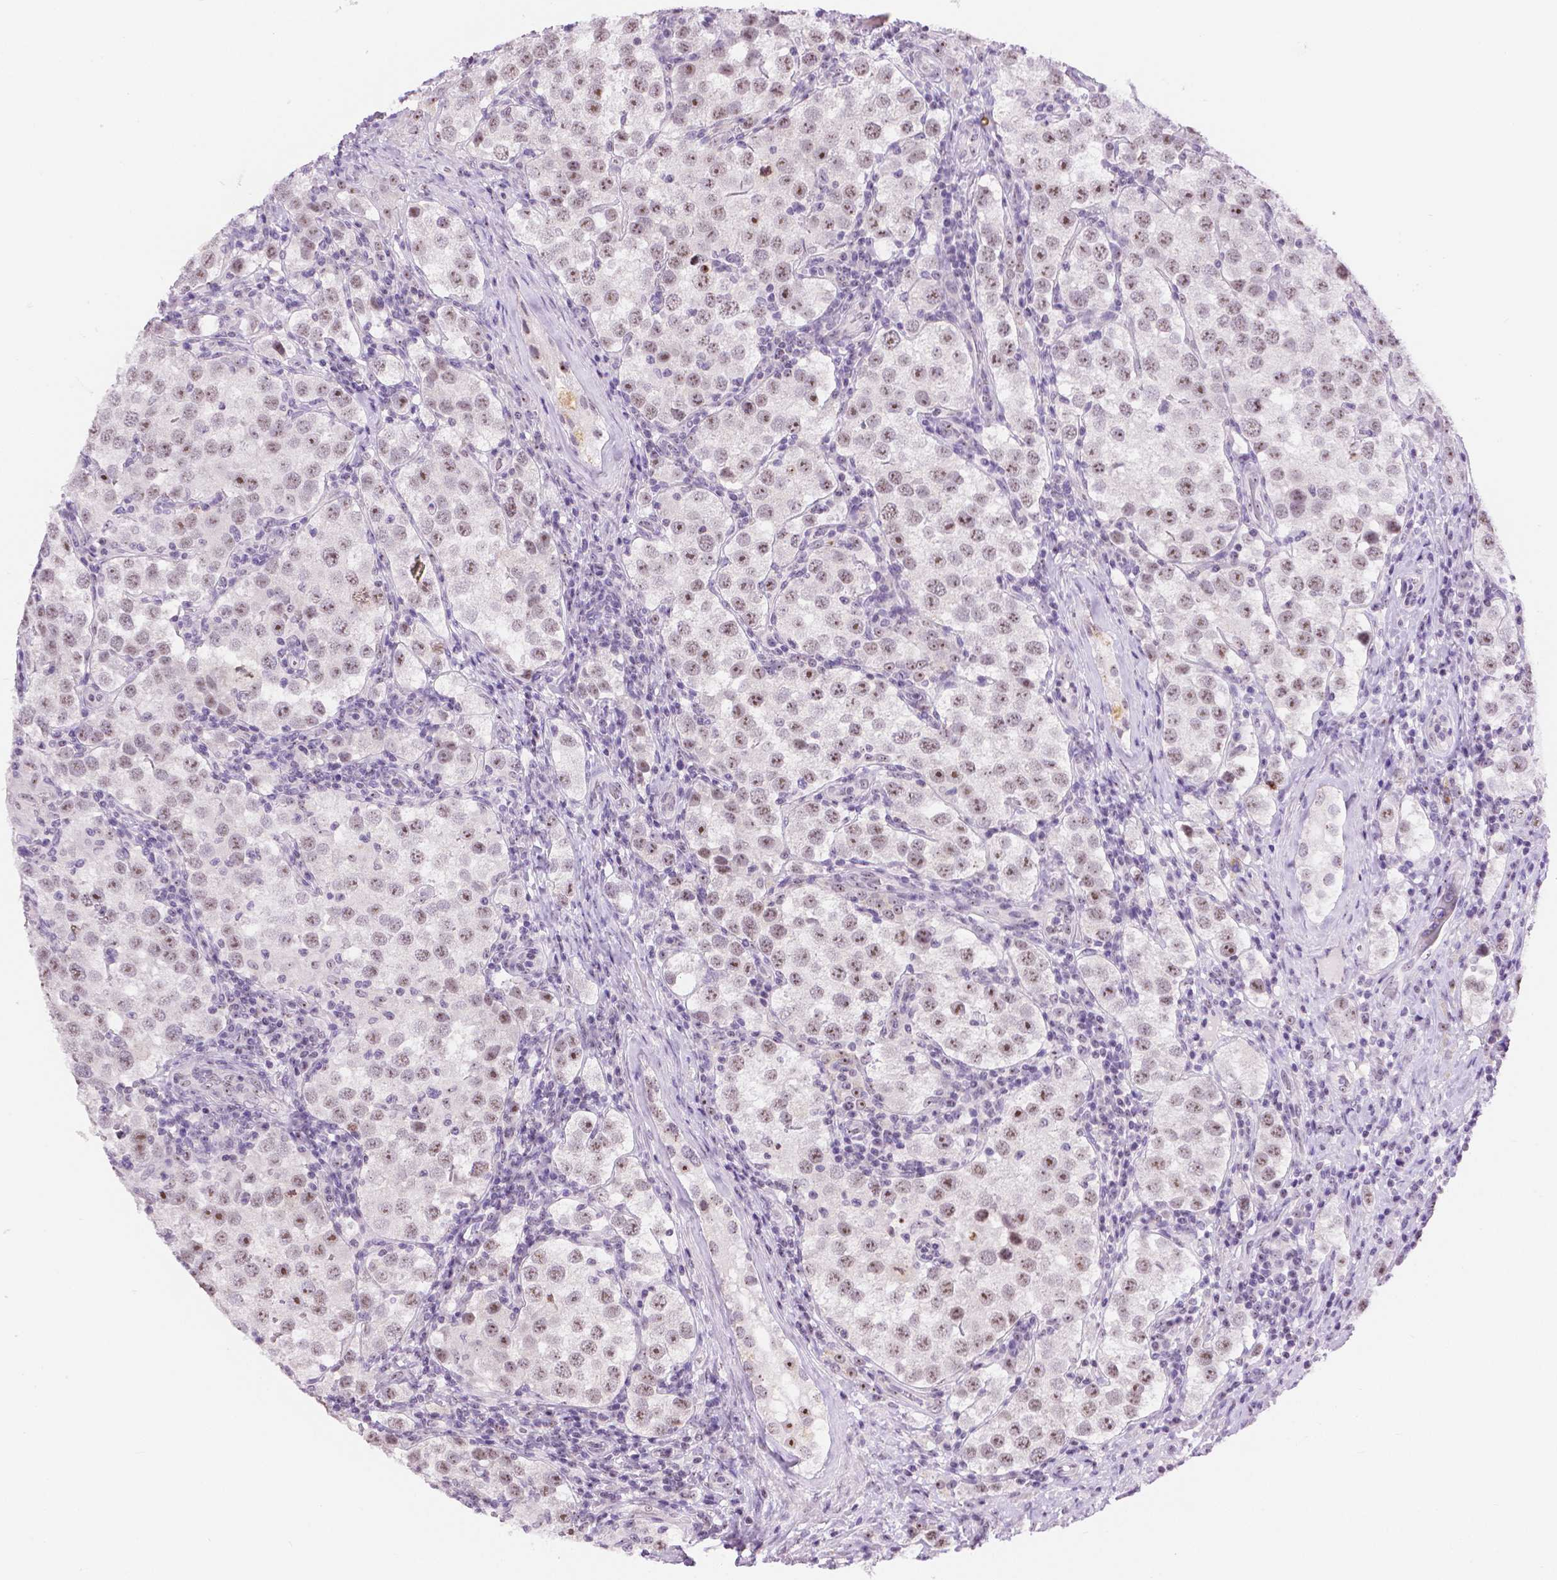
{"staining": {"intensity": "moderate", "quantity": "25%-75%", "location": "nuclear"}, "tissue": "testis cancer", "cell_type": "Tumor cells", "image_type": "cancer", "snomed": [{"axis": "morphology", "description": "Seminoma, NOS"}, {"axis": "topography", "description": "Testis"}], "caption": "High-power microscopy captured an immunohistochemistry (IHC) image of testis cancer, revealing moderate nuclear positivity in about 25%-75% of tumor cells. (Brightfield microscopy of DAB IHC at high magnification).", "gene": "NHP2", "patient": {"sex": "male", "age": 37}}